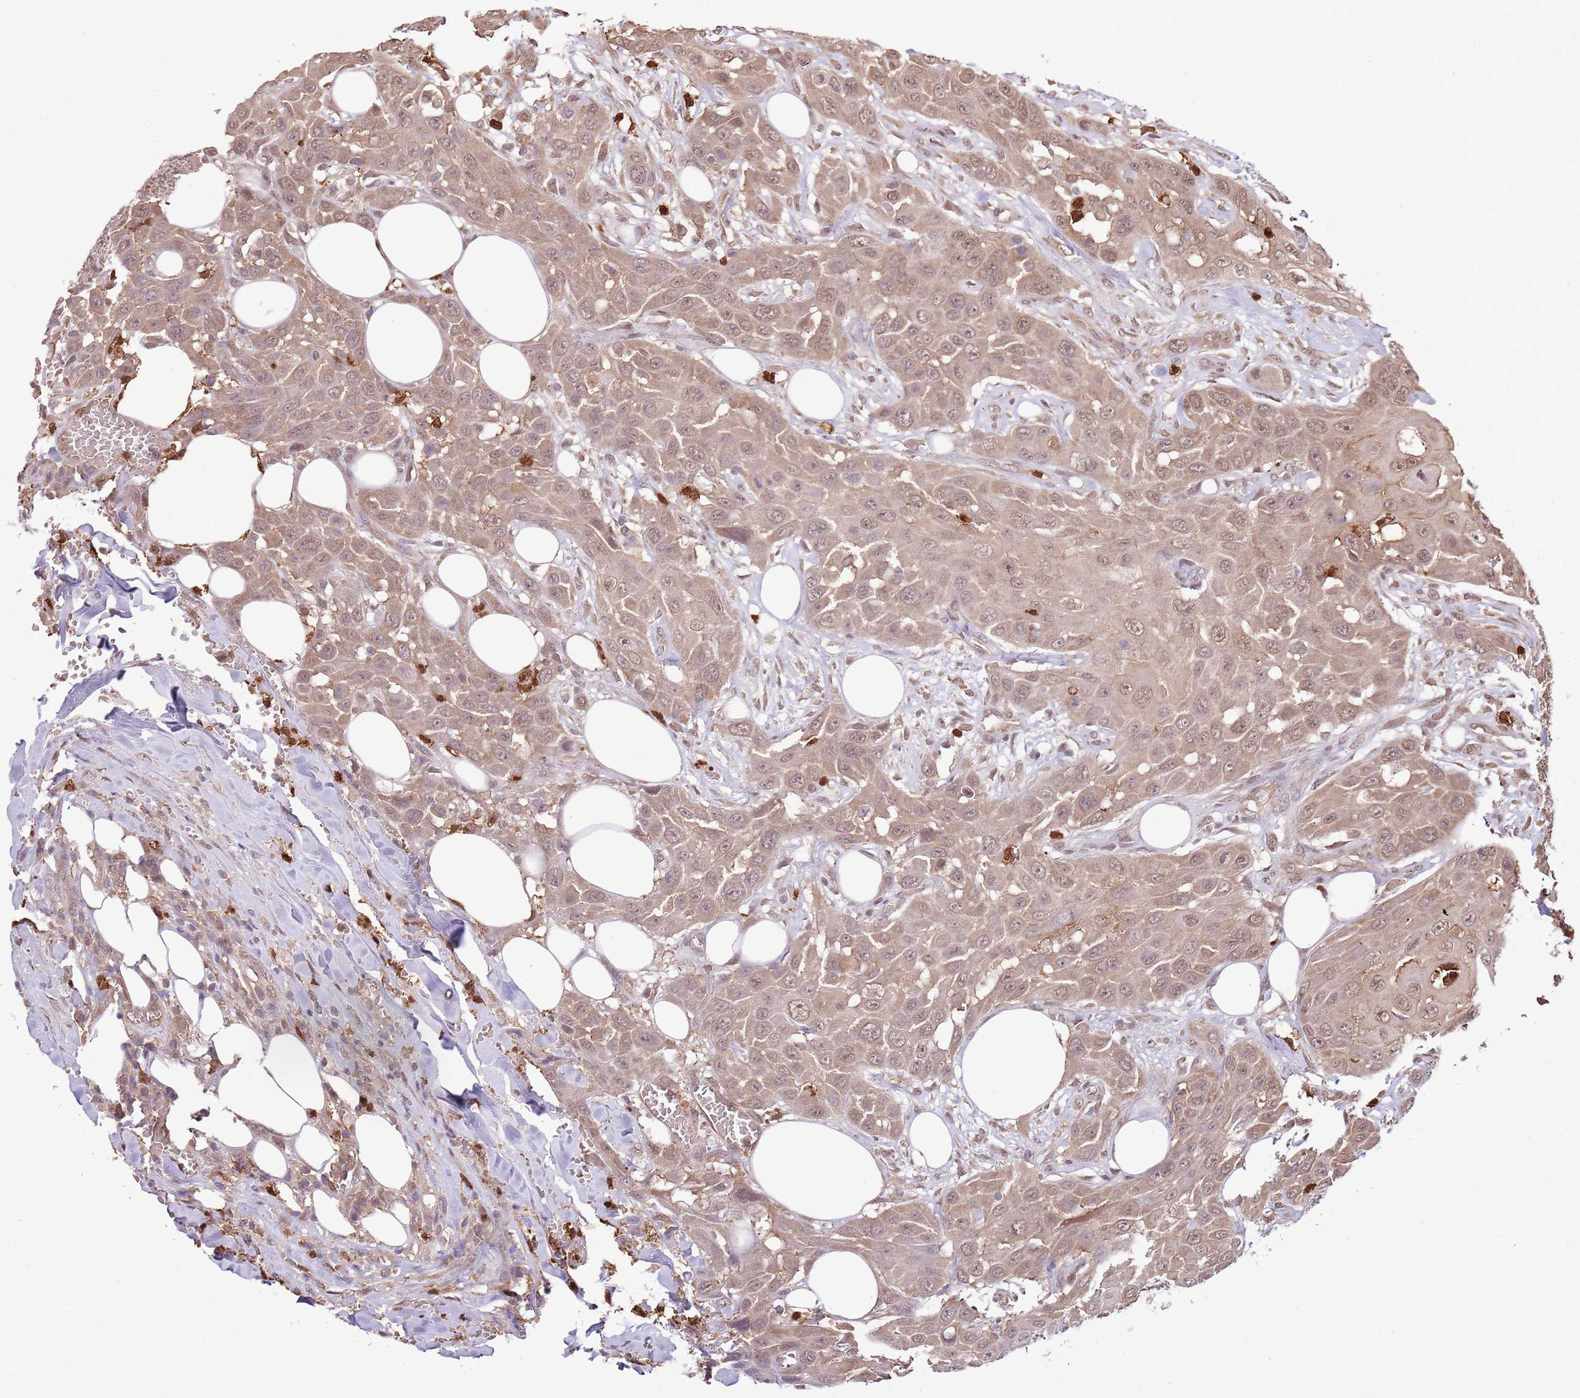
{"staining": {"intensity": "weak", "quantity": ">75%", "location": "cytoplasmic/membranous,nuclear"}, "tissue": "head and neck cancer", "cell_type": "Tumor cells", "image_type": "cancer", "snomed": [{"axis": "morphology", "description": "Squamous cell carcinoma, NOS"}, {"axis": "topography", "description": "Head-Neck"}], "caption": "About >75% of tumor cells in head and neck cancer (squamous cell carcinoma) show weak cytoplasmic/membranous and nuclear protein positivity as visualized by brown immunohistochemical staining.", "gene": "AMIGO1", "patient": {"sex": "male", "age": 81}}